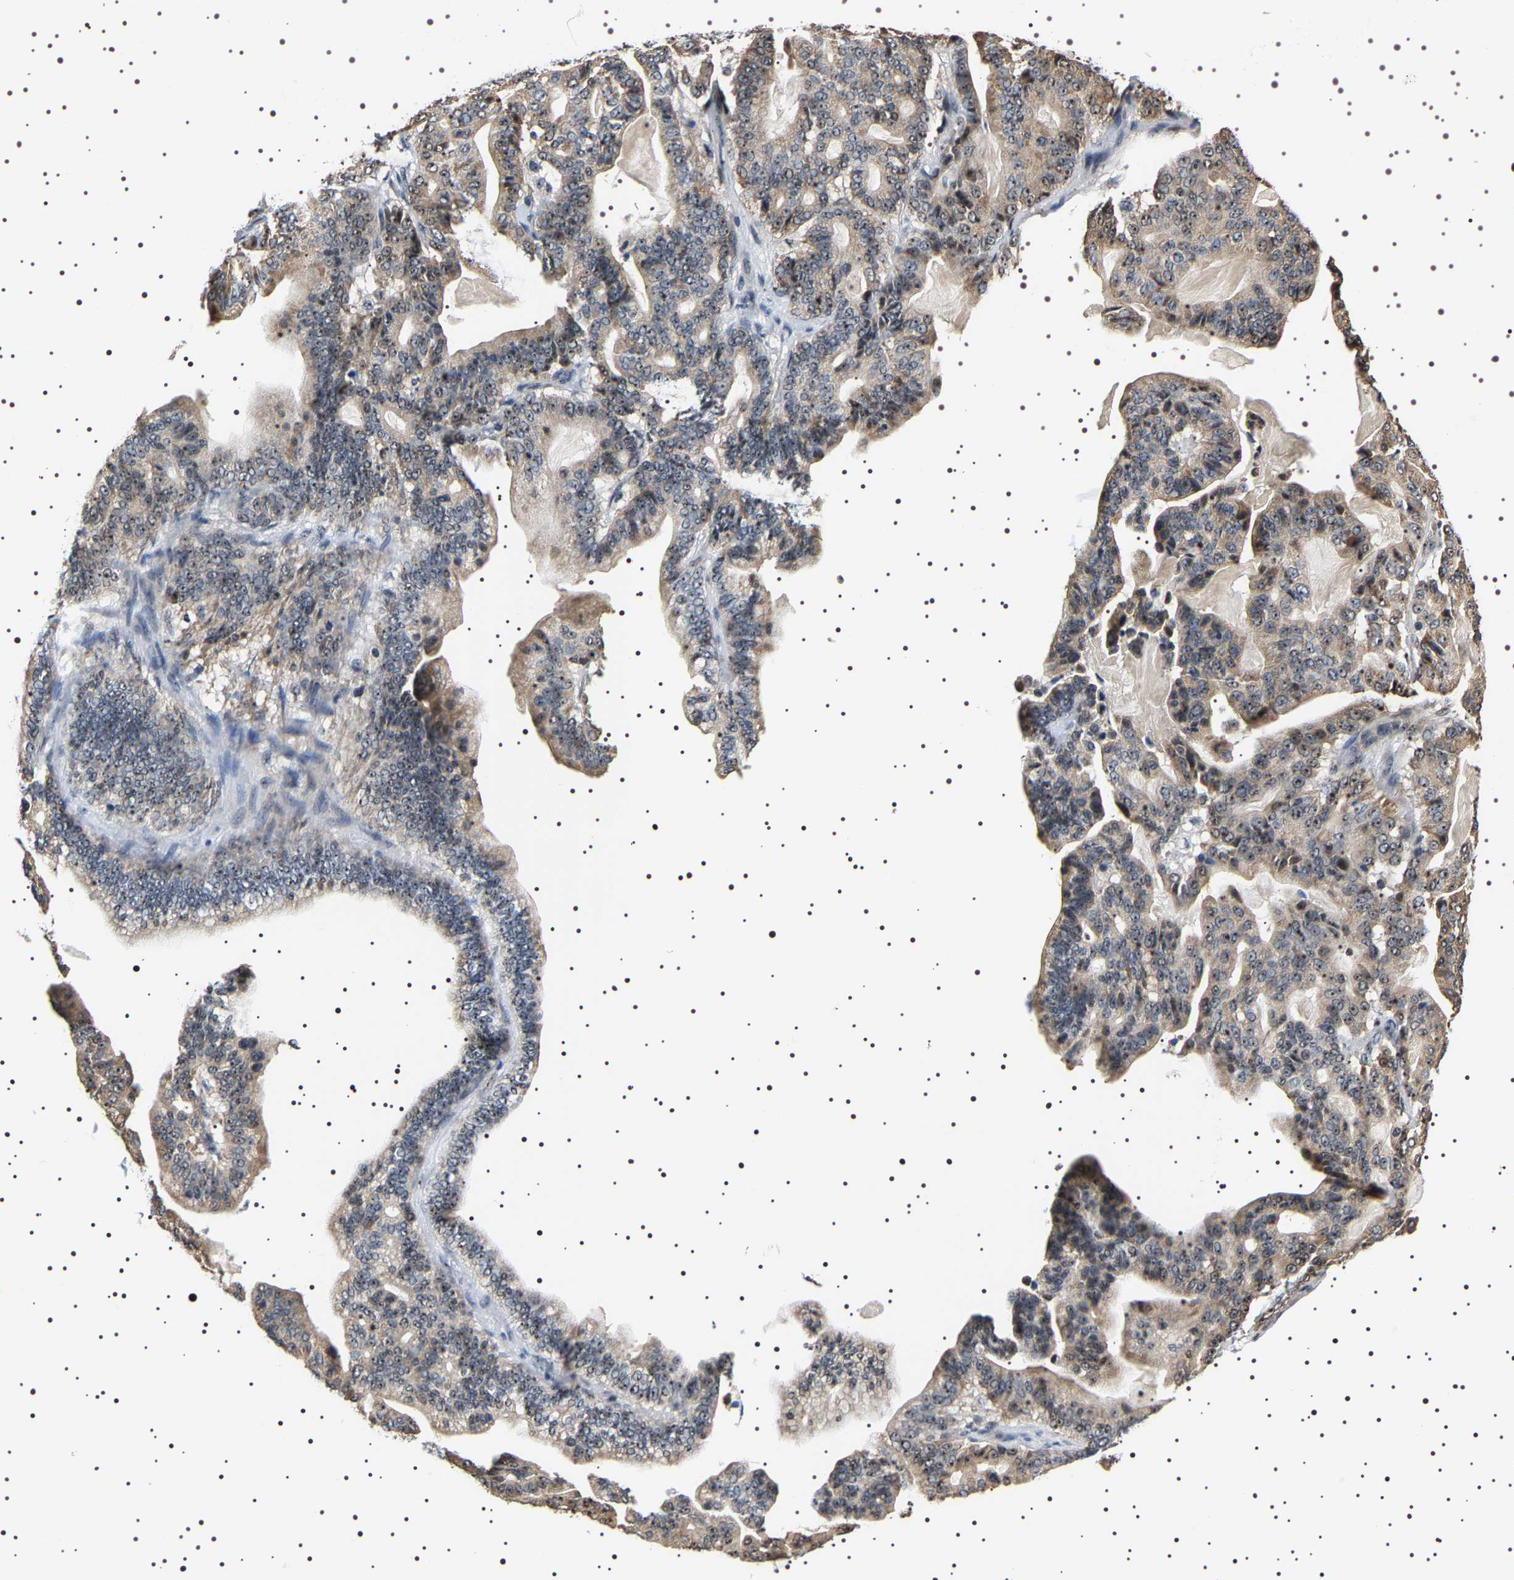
{"staining": {"intensity": "moderate", "quantity": ">75%", "location": "cytoplasmic/membranous,nuclear"}, "tissue": "pancreatic cancer", "cell_type": "Tumor cells", "image_type": "cancer", "snomed": [{"axis": "morphology", "description": "Adenocarcinoma, NOS"}, {"axis": "topography", "description": "Pancreas"}], "caption": "Immunohistochemical staining of pancreatic cancer reveals medium levels of moderate cytoplasmic/membranous and nuclear protein expression in about >75% of tumor cells.", "gene": "GNL3", "patient": {"sex": "male", "age": 63}}